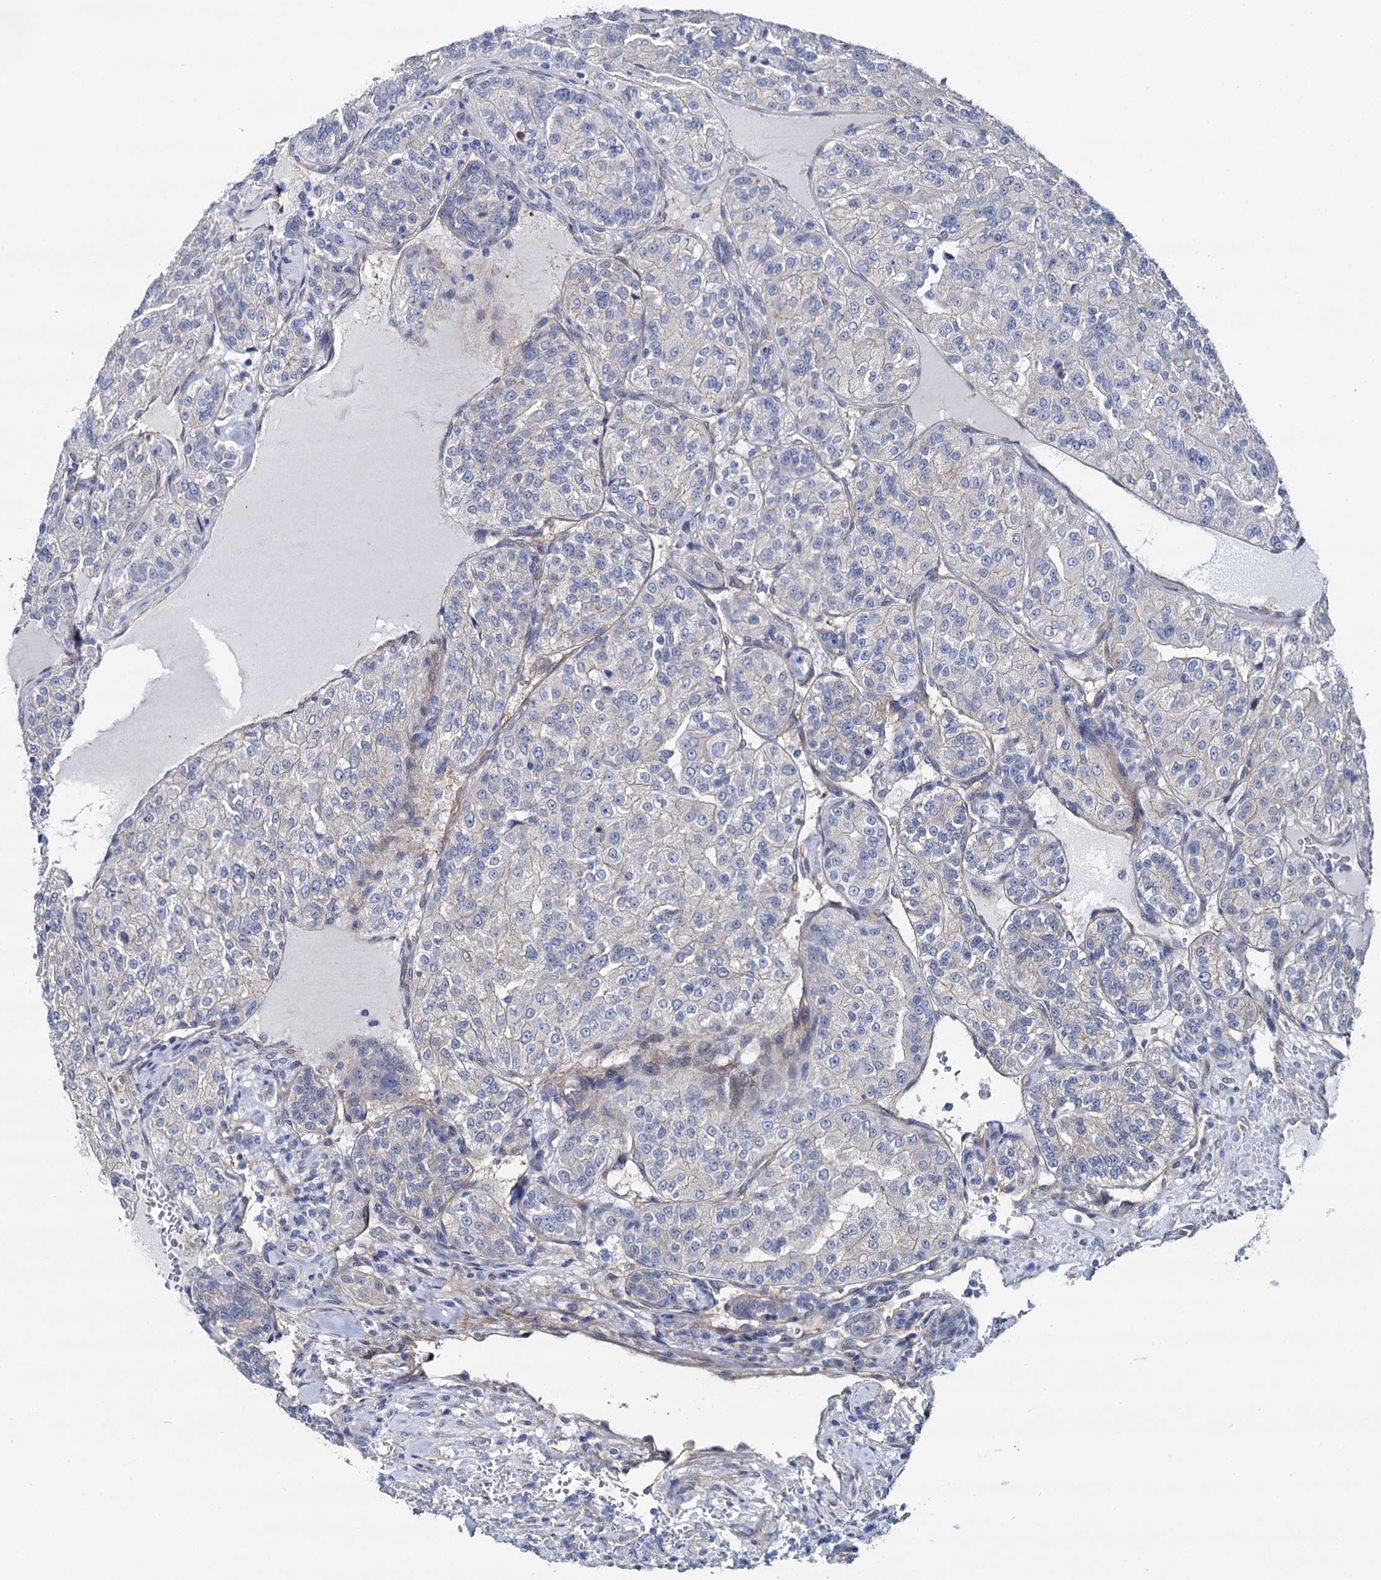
{"staining": {"intensity": "negative", "quantity": "none", "location": "none"}, "tissue": "renal cancer", "cell_type": "Tumor cells", "image_type": "cancer", "snomed": [{"axis": "morphology", "description": "Adenocarcinoma, NOS"}, {"axis": "topography", "description": "Kidney"}], "caption": "Tumor cells show no significant positivity in renal cancer.", "gene": "STXBP1", "patient": {"sex": "female", "age": 63}}